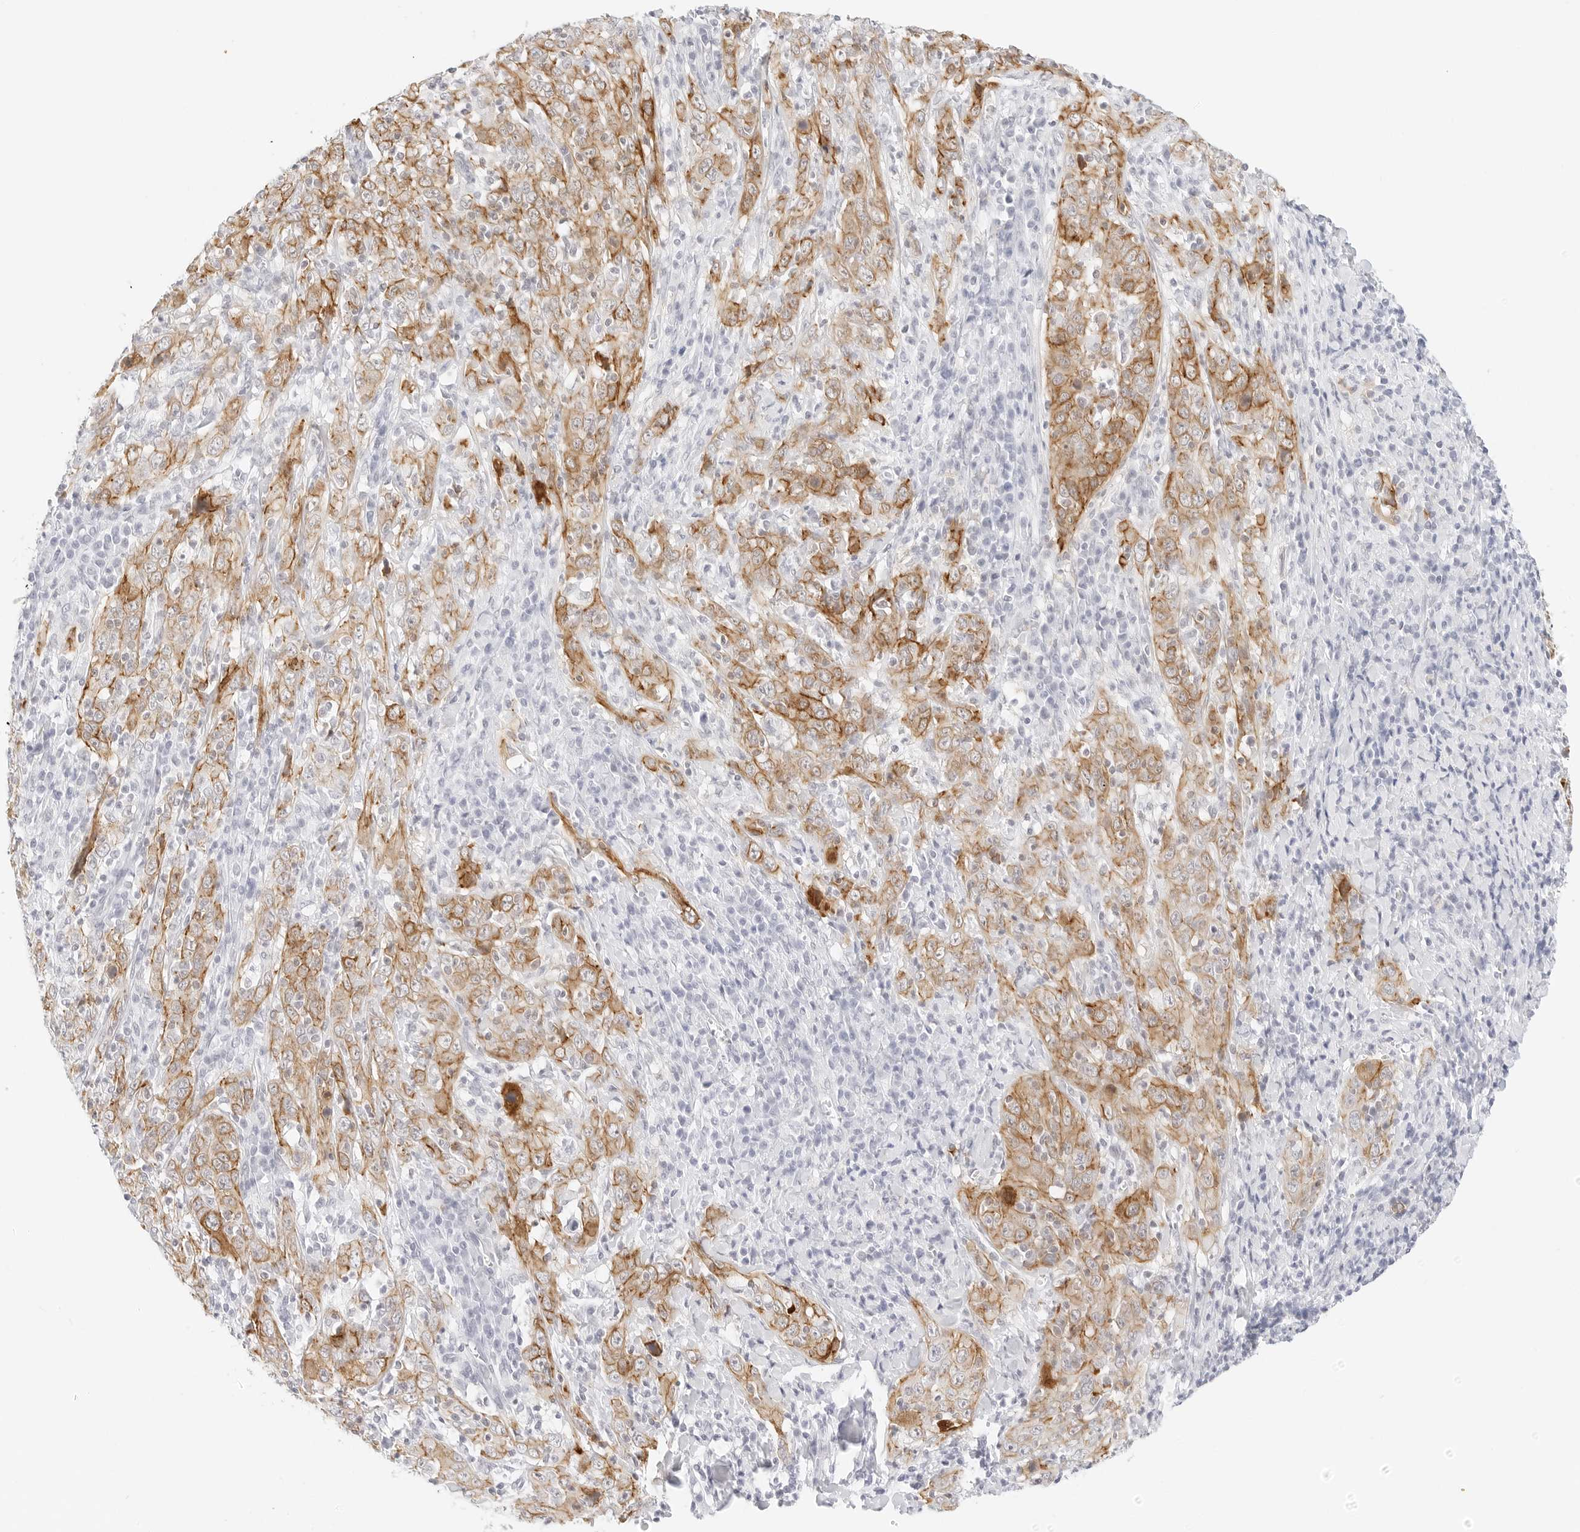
{"staining": {"intensity": "moderate", "quantity": ">75%", "location": "cytoplasmic/membranous"}, "tissue": "cervical cancer", "cell_type": "Tumor cells", "image_type": "cancer", "snomed": [{"axis": "morphology", "description": "Squamous cell carcinoma, NOS"}, {"axis": "topography", "description": "Cervix"}], "caption": "This is a histology image of IHC staining of squamous cell carcinoma (cervical), which shows moderate expression in the cytoplasmic/membranous of tumor cells.", "gene": "CDH1", "patient": {"sex": "female", "age": 46}}